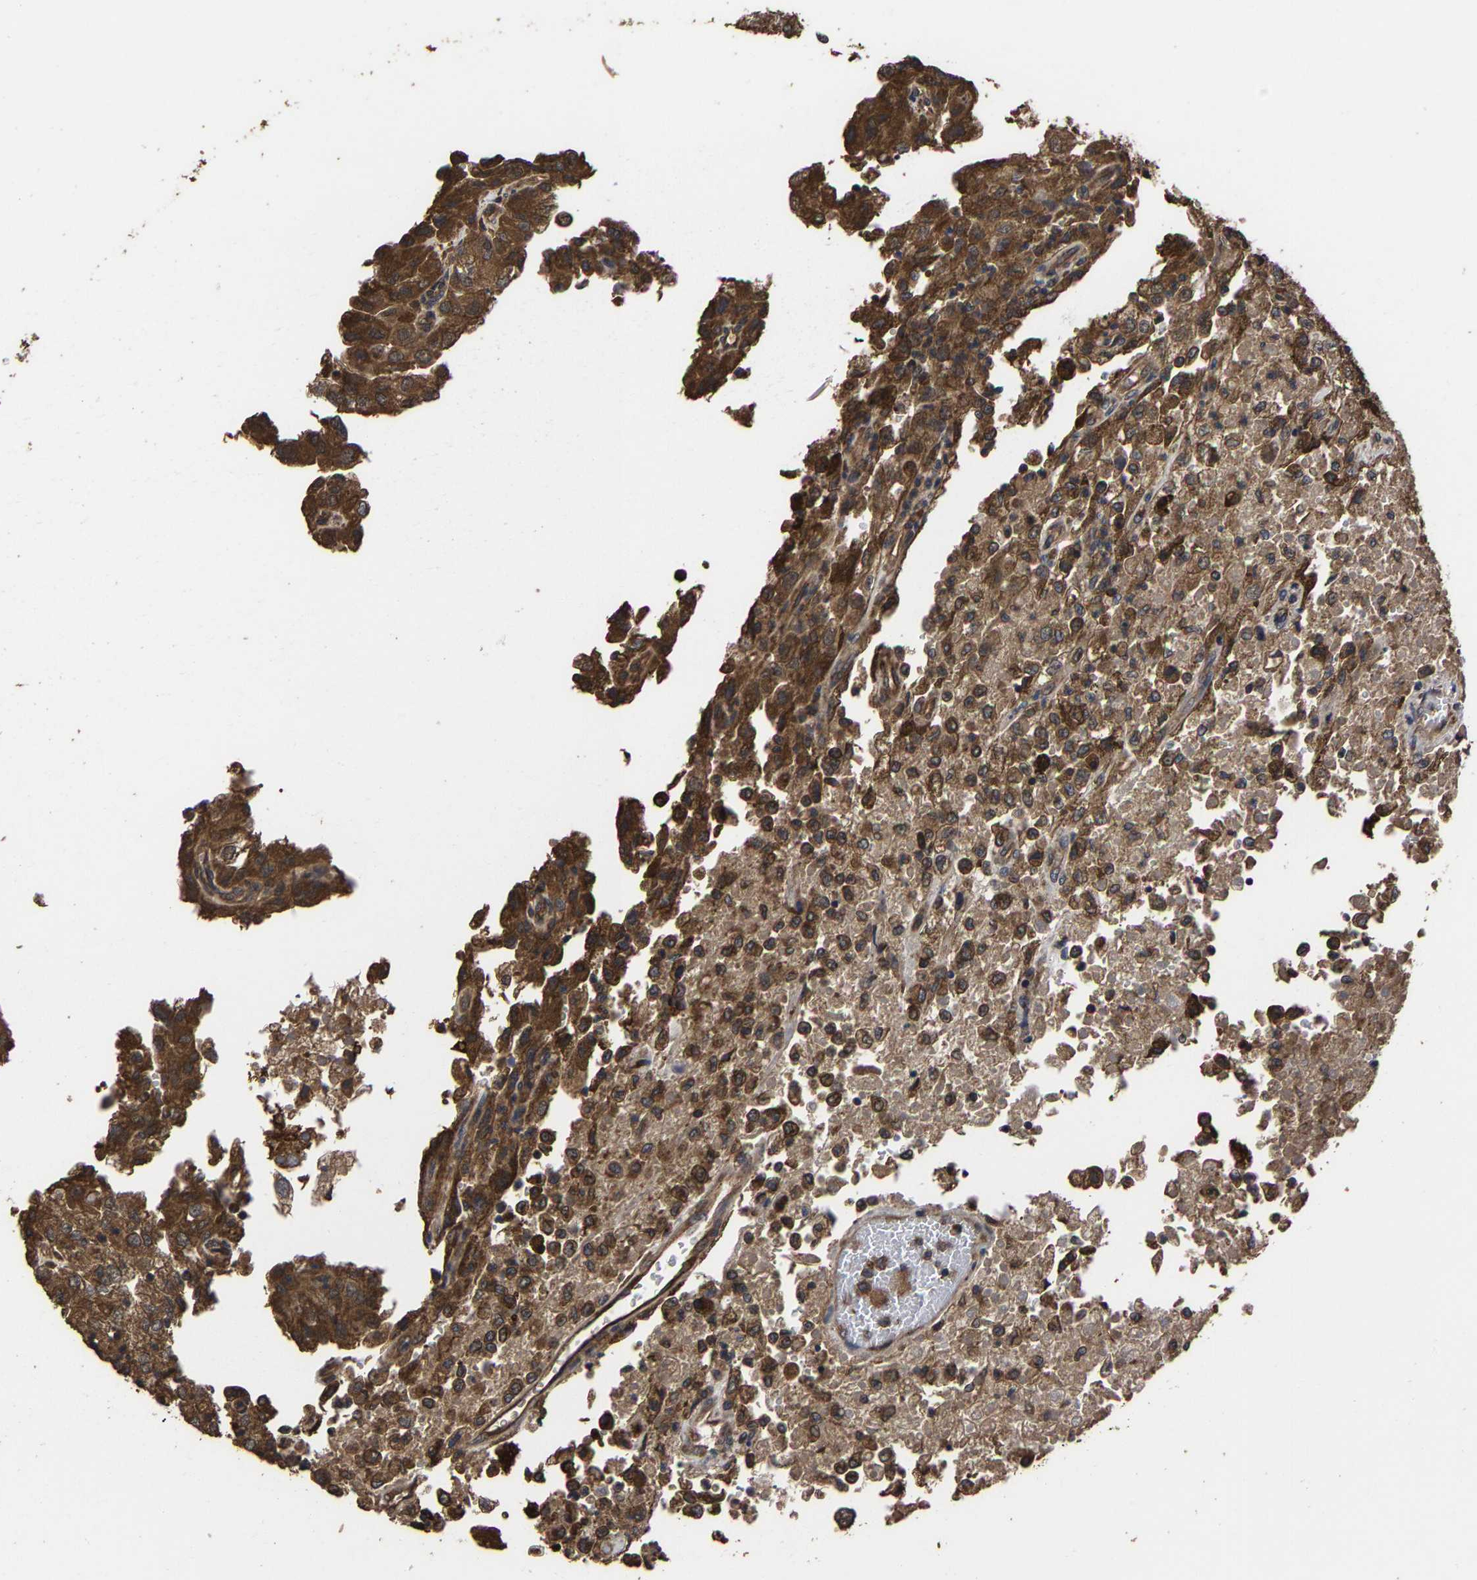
{"staining": {"intensity": "moderate", "quantity": ">75%", "location": "cytoplasmic/membranous"}, "tissue": "renal cancer", "cell_type": "Tumor cells", "image_type": "cancer", "snomed": [{"axis": "morphology", "description": "Adenocarcinoma, NOS"}, {"axis": "topography", "description": "Kidney"}], "caption": "A medium amount of moderate cytoplasmic/membranous positivity is identified in approximately >75% of tumor cells in renal cancer (adenocarcinoma) tissue. The protein is stained brown, and the nuclei are stained in blue (DAB IHC with brightfield microscopy, high magnification).", "gene": "ITCH", "patient": {"sex": "female", "age": 54}}